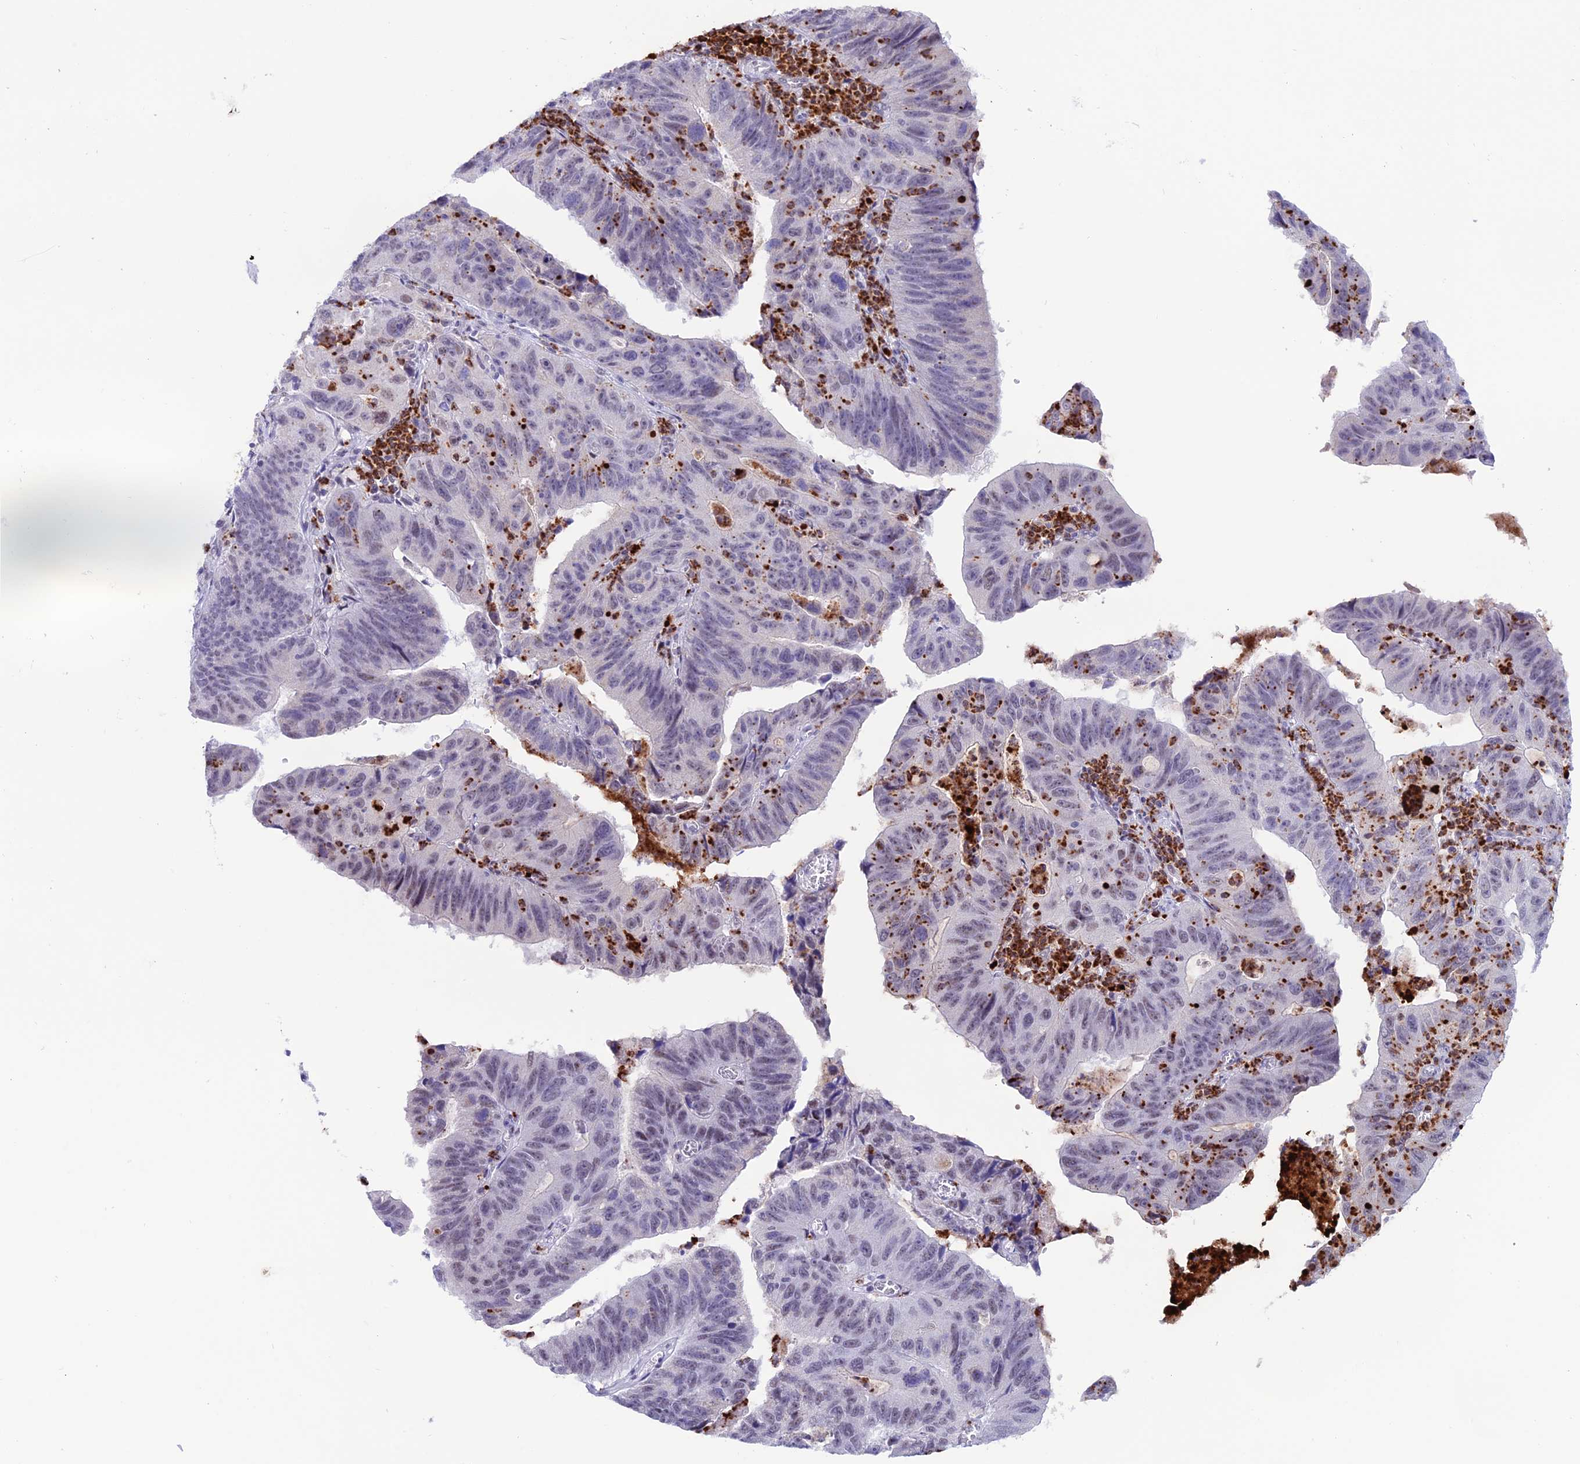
{"staining": {"intensity": "weak", "quantity": "25%-75%", "location": "nuclear"}, "tissue": "stomach cancer", "cell_type": "Tumor cells", "image_type": "cancer", "snomed": [{"axis": "morphology", "description": "Adenocarcinoma, NOS"}, {"axis": "topography", "description": "Stomach"}], "caption": "Stomach adenocarcinoma stained with a protein marker reveals weak staining in tumor cells.", "gene": "MFSD2B", "patient": {"sex": "male", "age": 59}}